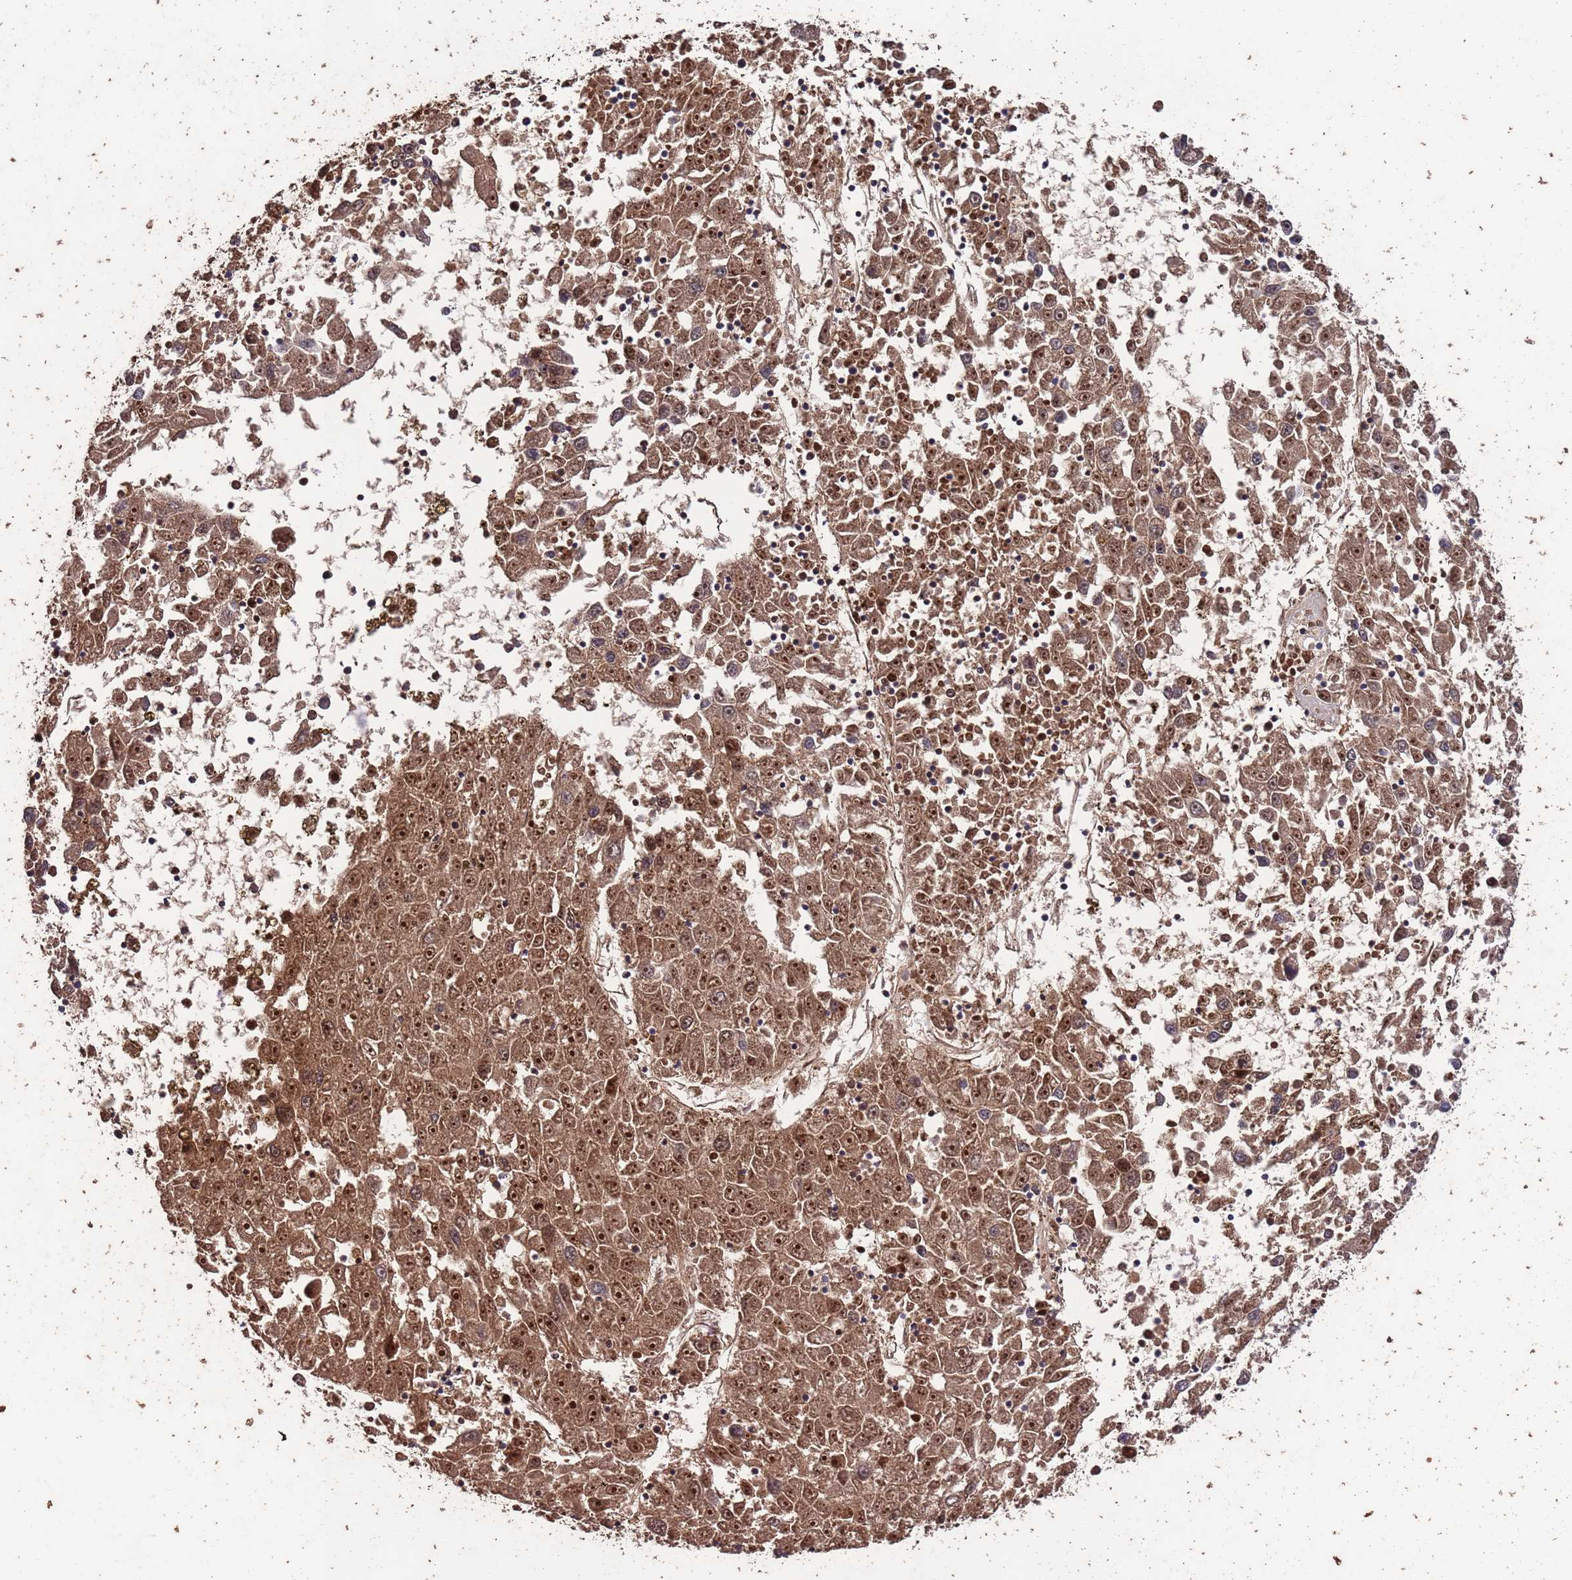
{"staining": {"intensity": "moderate", "quantity": ">75%", "location": "cytoplasmic/membranous,nuclear"}, "tissue": "liver cancer", "cell_type": "Tumor cells", "image_type": "cancer", "snomed": [{"axis": "morphology", "description": "Carcinoma, Hepatocellular, NOS"}, {"axis": "topography", "description": "Liver"}], "caption": "About >75% of tumor cells in human liver cancer demonstrate moderate cytoplasmic/membranous and nuclear protein positivity as visualized by brown immunohistochemical staining.", "gene": "CCDC184", "patient": {"sex": "male", "age": 49}}